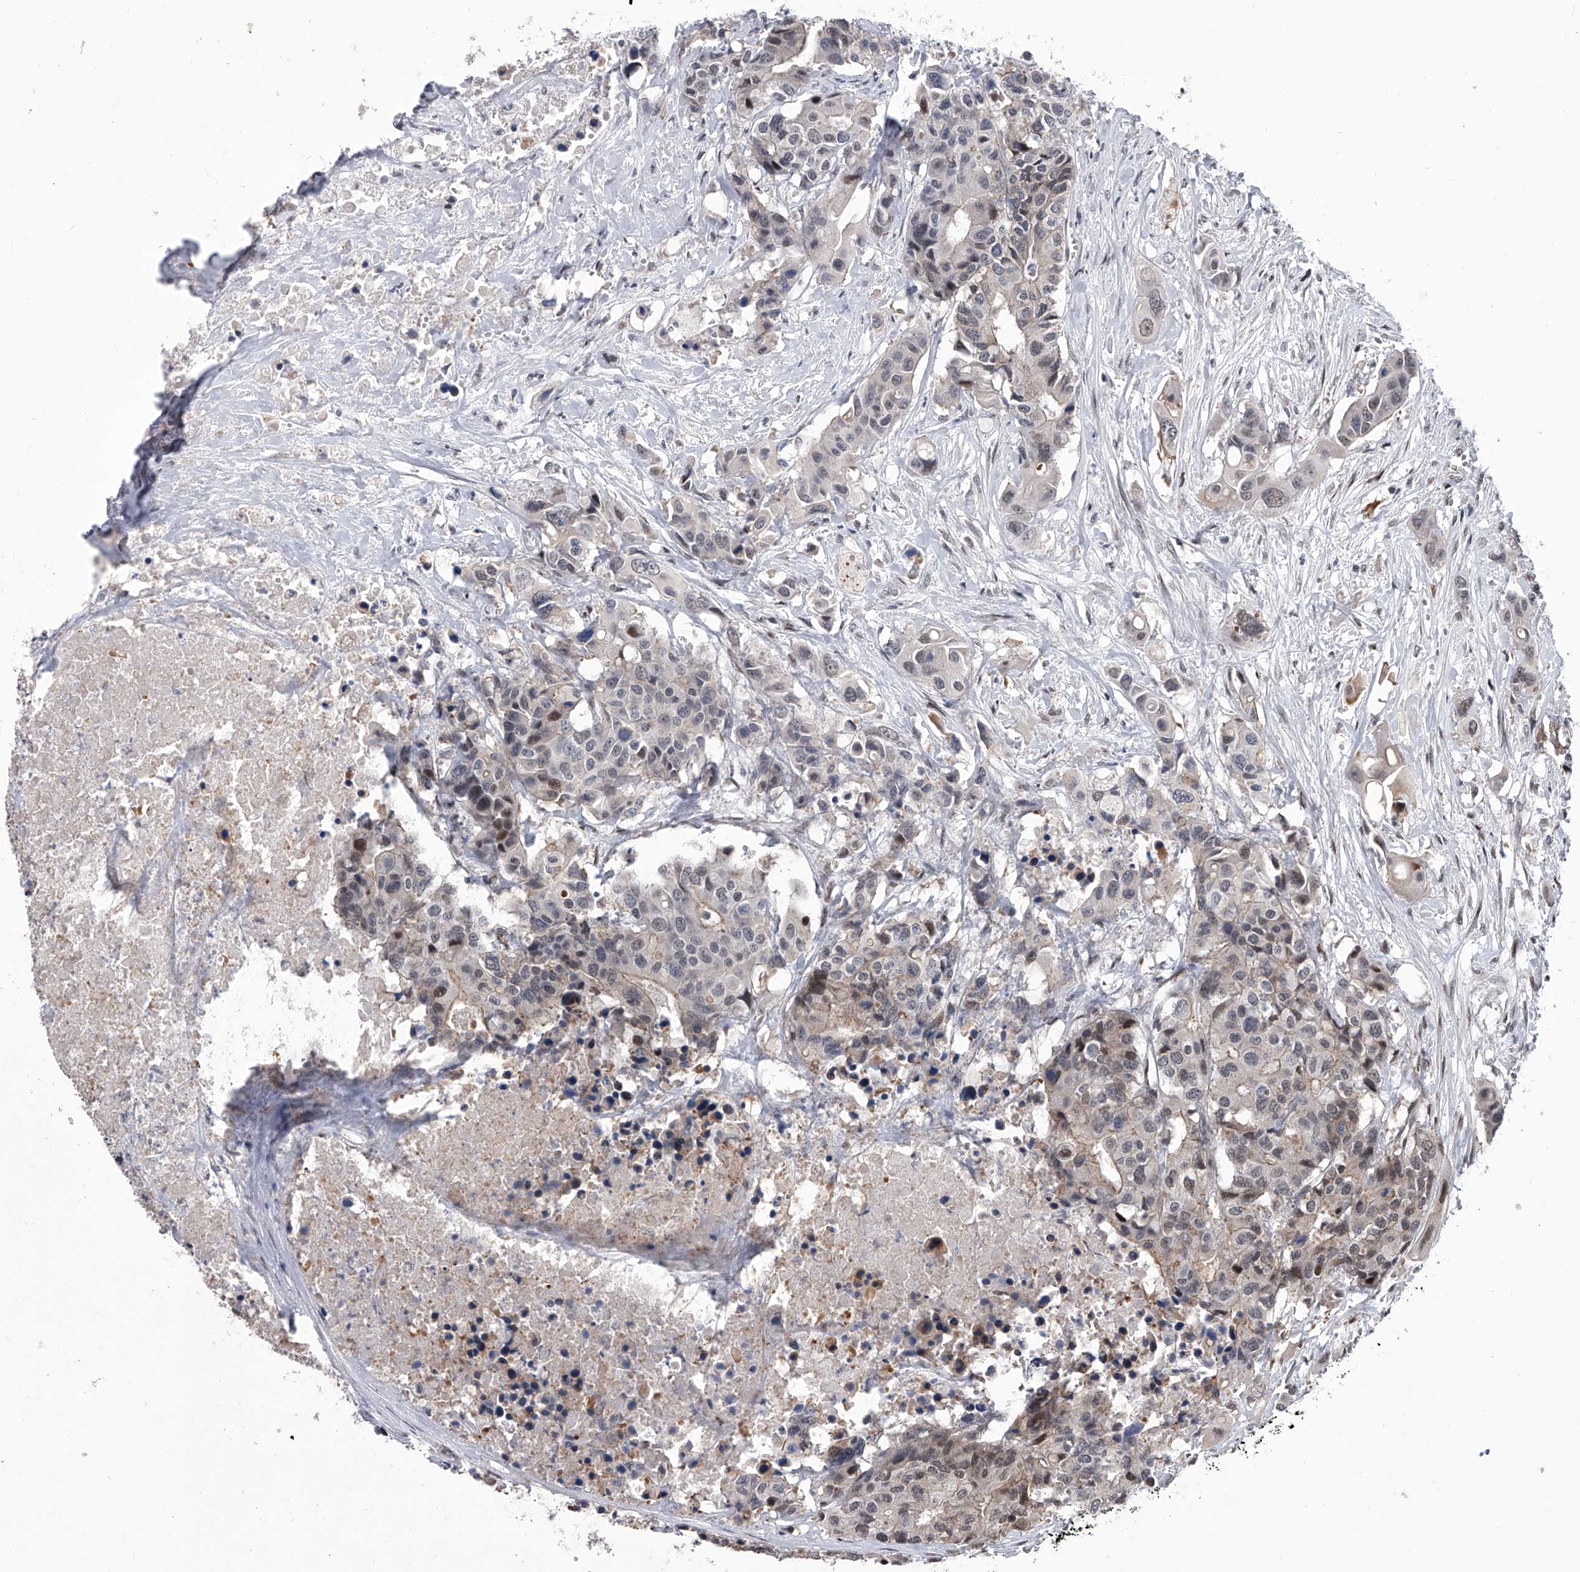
{"staining": {"intensity": "weak", "quantity": "<25%", "location": "nuclear"}, "tissue": "colorectal cancer", "cell_type": "Tumor cells", "image_type": "cancer", "snomed": [{"axis": "morphology", "description": "Adenocarcinoma, NOS"}, {"axis": "topography", "description": "Colon"}], "caption": "The photomicrograph reveals no staining of tumor cells in colorectal cancer.", "gene": "ZNF426", "patient": {"sex": "male", "age": 77}}